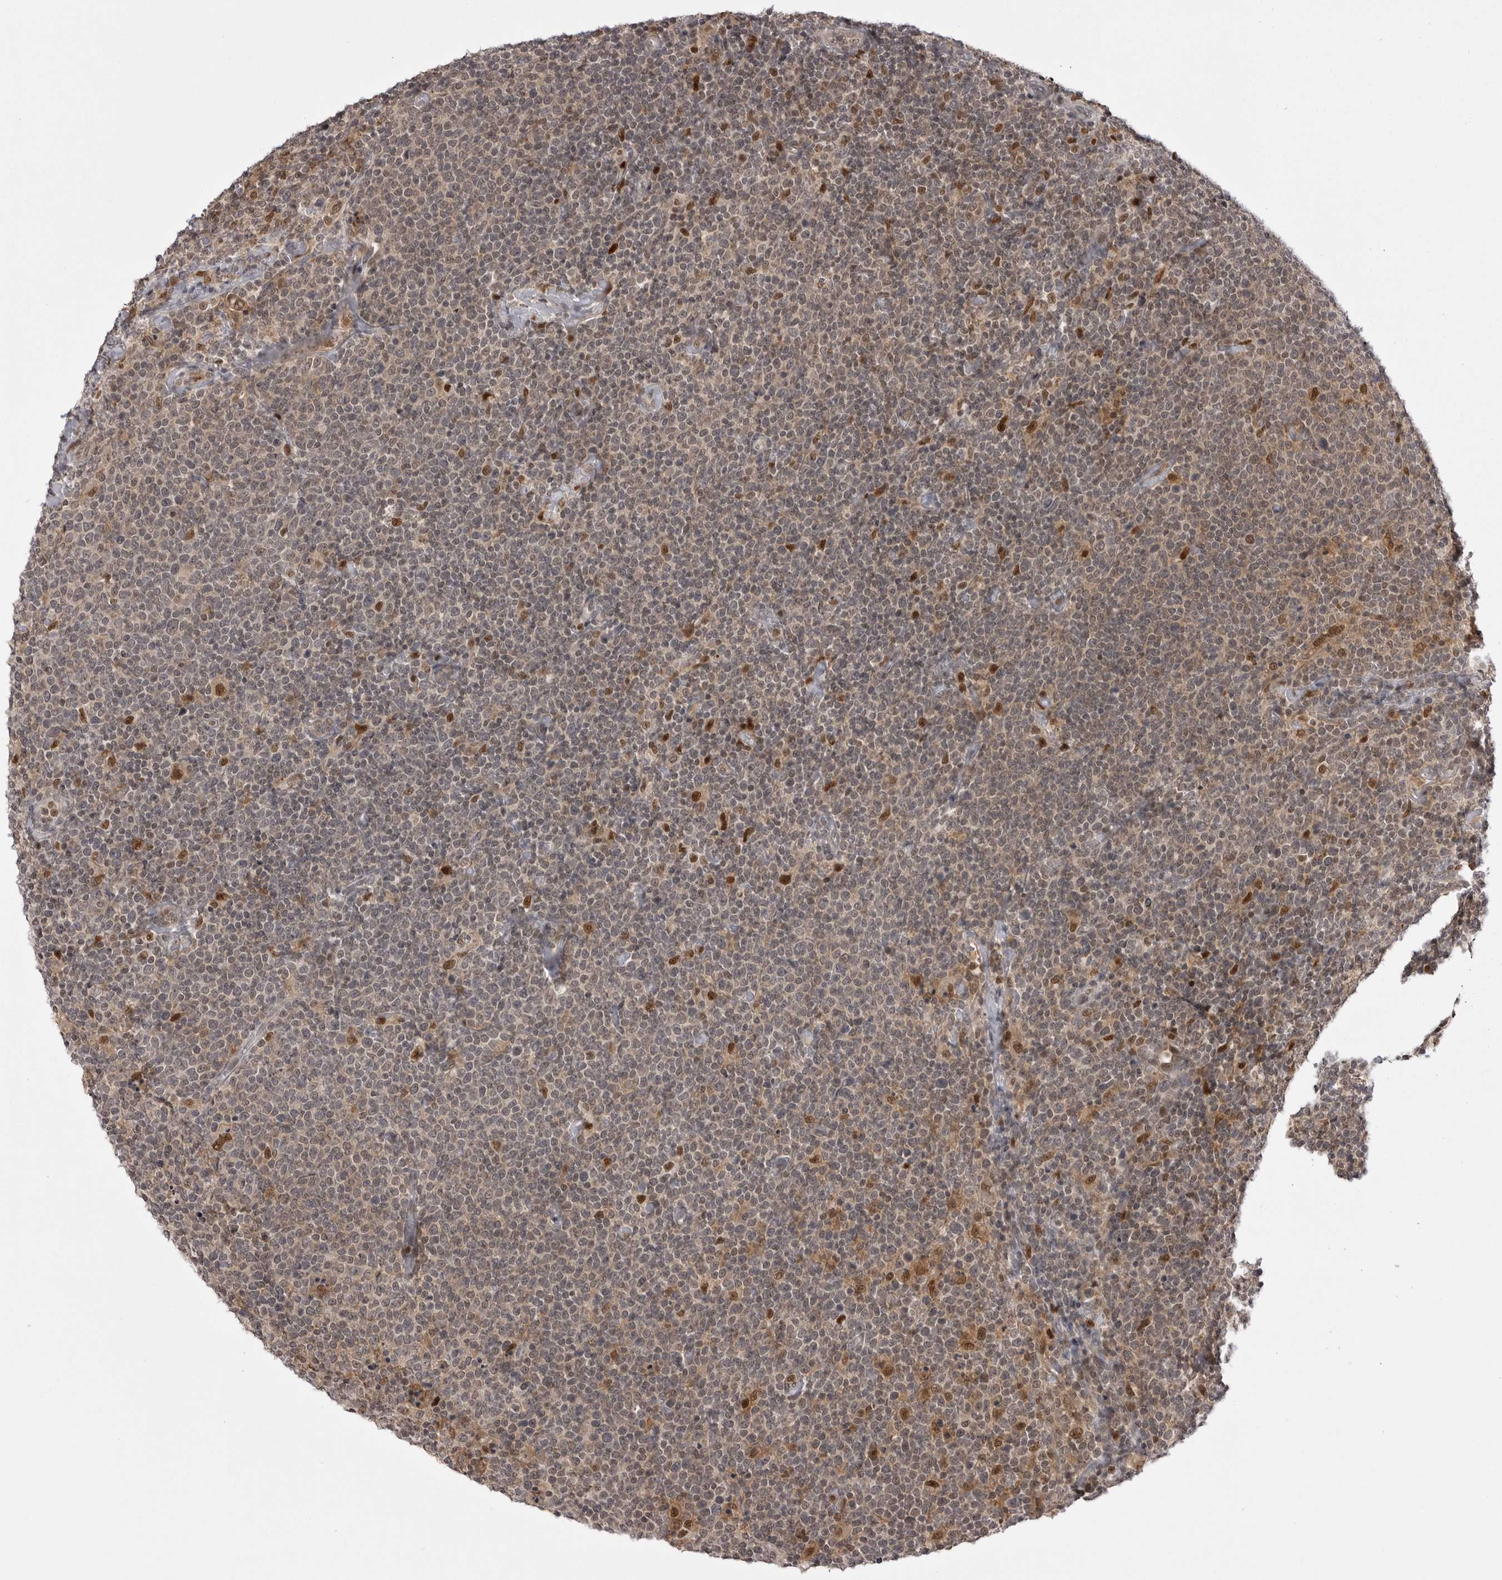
{"staining": {"intensity": "weak", "quantity": "<25%", "location": "nuclear"}, "tissue": "lymphoma", "cell_type": "Tumor cells", "image_type": "cancer", "snomed": [{"axis": "morphology", "description": "Malignant lymphoma, non-Hodgkin's type, High grade"}, {"axis": "topography", "description": "Lymph node"}], "caption": "High power microscopy histopathology image of an immunohistochemistry micrograph of lymphoma, revealing no significant expression in tumor cells. (DAB (3,3'-diaminobenzidine) IHC, high magnification).", "gene": "PTK2B", "patient": {"sex": "male", "age": 61}}